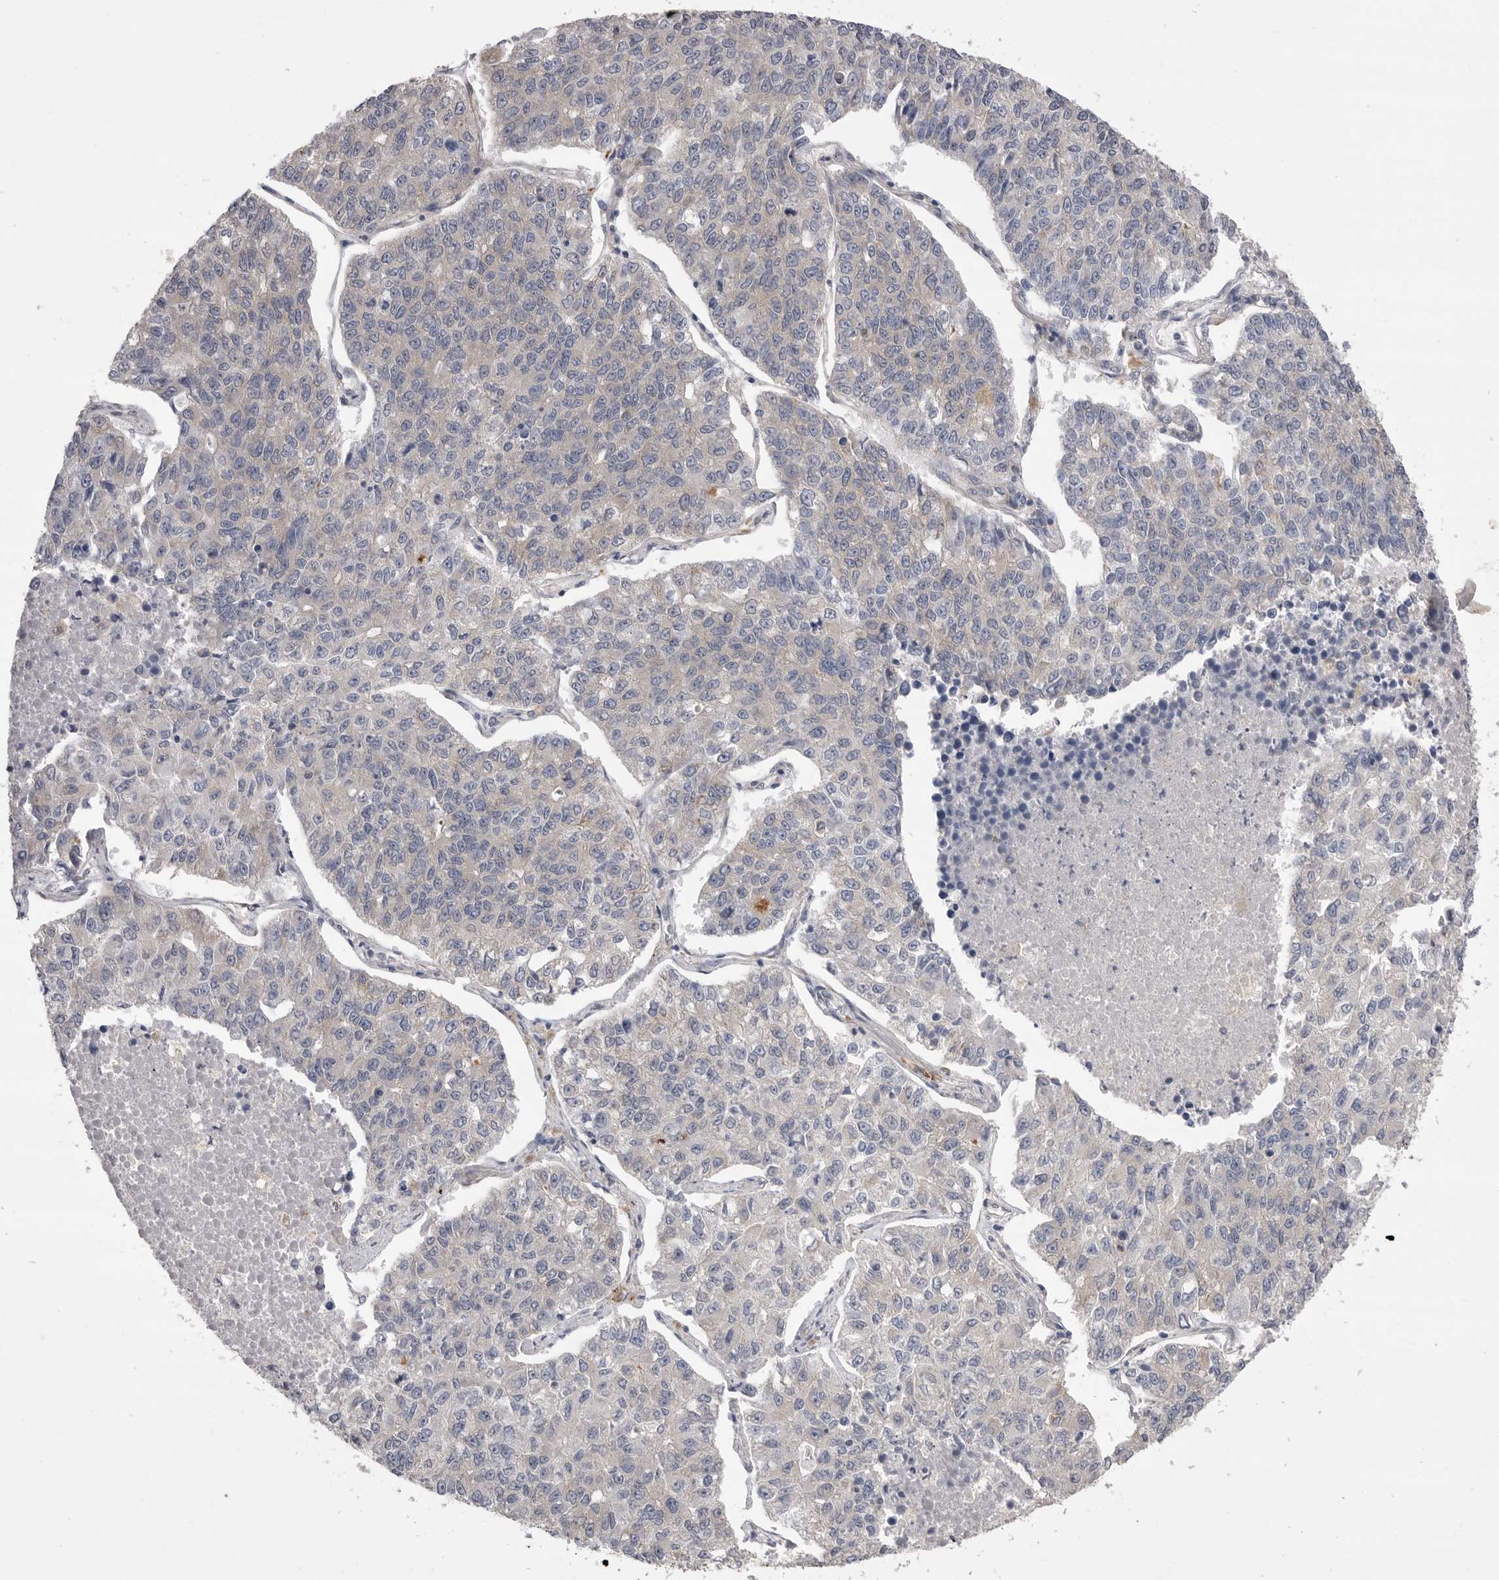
{"staining": {"intensity": "negative", "quantity": "none", "location": "none"}, "tissue": "lung cancer", "cell_type": "Tumor cells", "image_type": "cancer", "snomed": [{"axis": "morphology", "description": "Adenocarcinoma, NOS"}, {"axis": "topography", "description": "Lung"}], "caption": "This is a photomicrograph of immunohistochemistry staining of lung cancer (adenocarcinoma), which shows no staining in tumor cells.", "gene": "VAC14", "patient": {"sex": "male", "age": 49}}